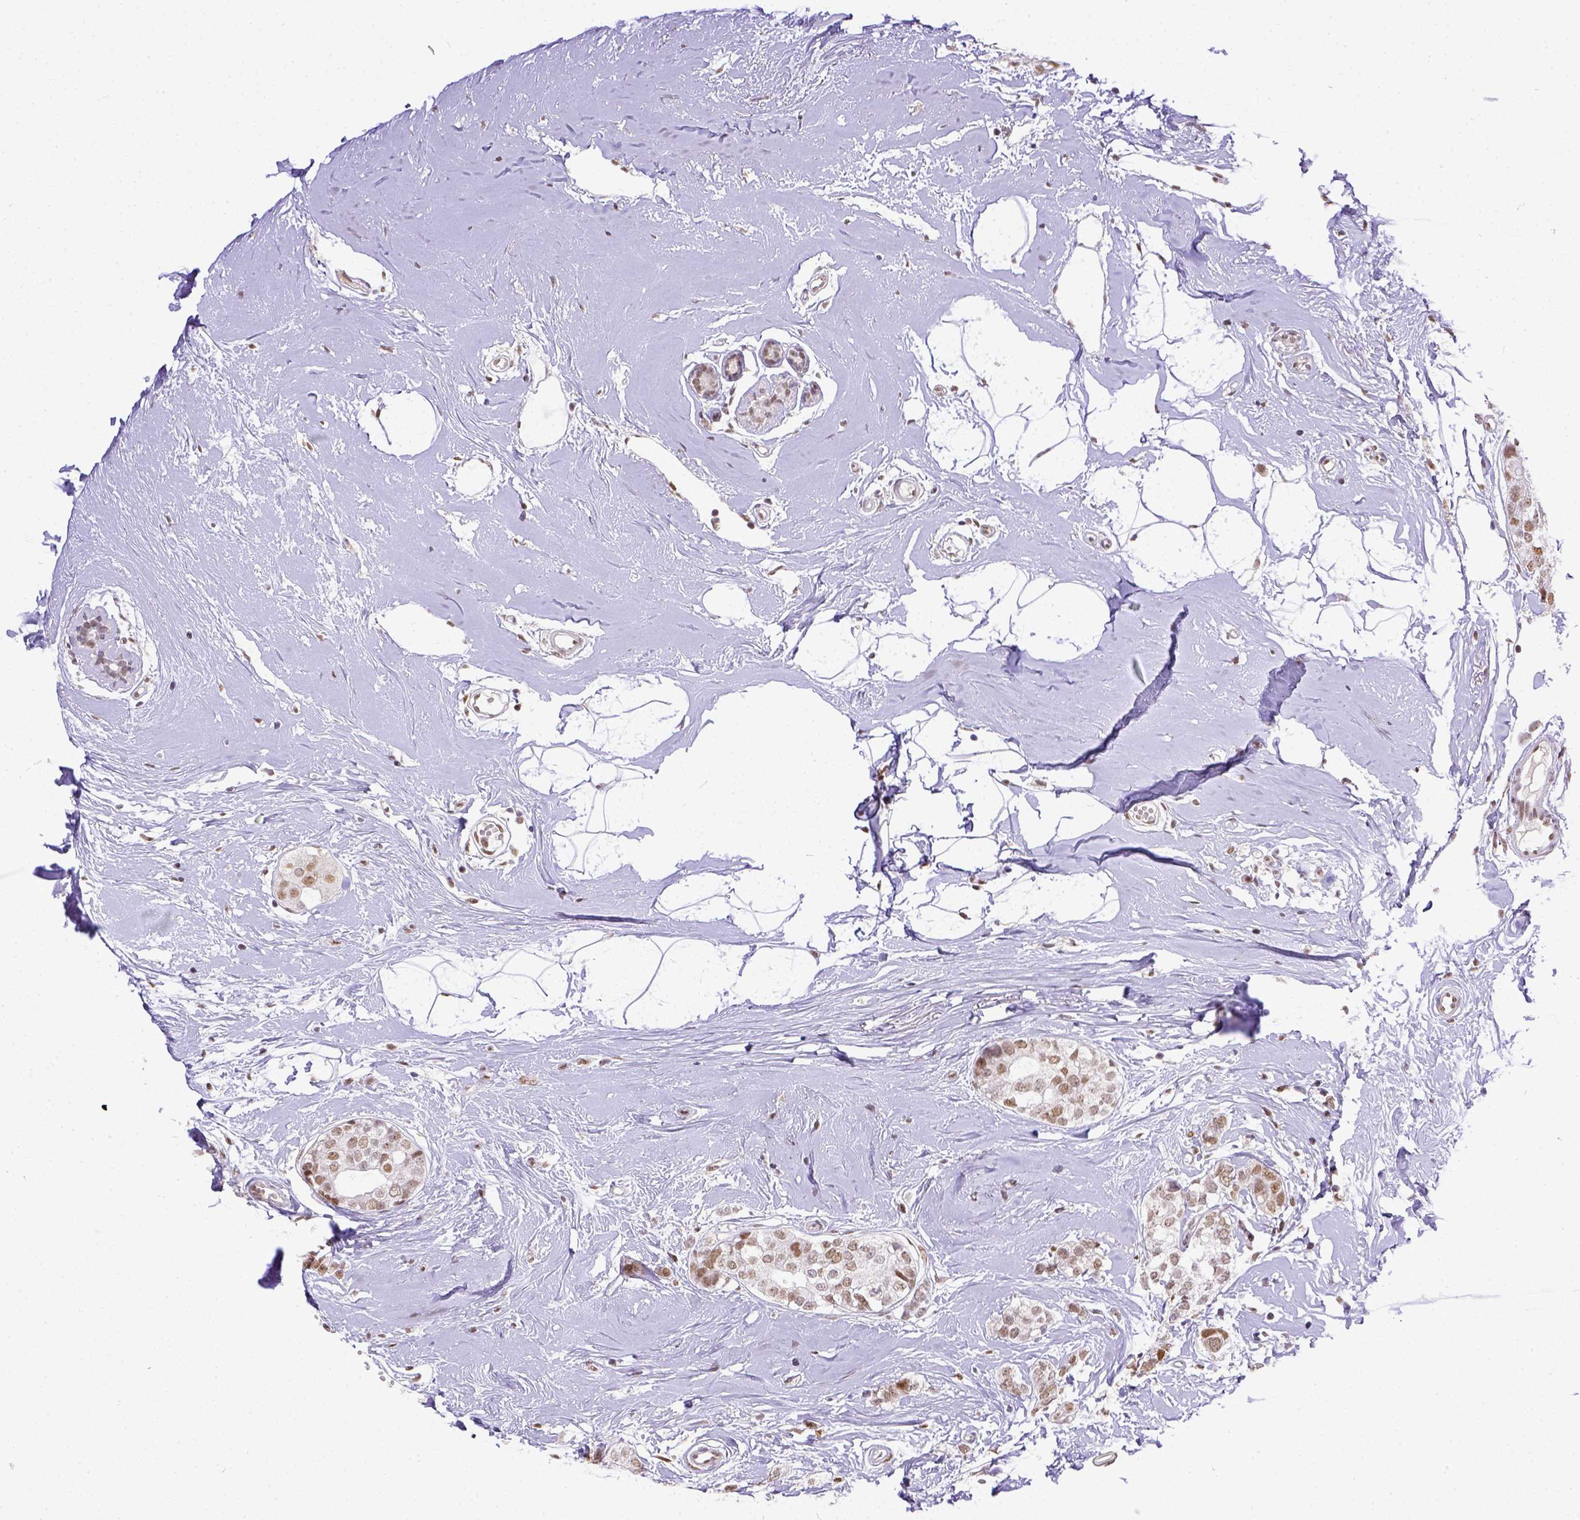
{"staining": {"intensity": "moderate", "quantity": ">75%", "location": "nuclear"}, "tissue": "breast cancer", "cell_type": "Tumor cells", "image_type": "cancer", "snomed": [{"axis": "morphology", "description": "Duct carcinoma"}, {"axis": "topography", "description": "Breast"}], "caption": "There is medium levels of moderate nuclear staining in tumor cells of infiltrating ductal carcinoma (breast), as demonstrated by immunohistochemical staining (brown color).", "gene": "ERCC1", "patient": {"sex": "female", "age": 40}}